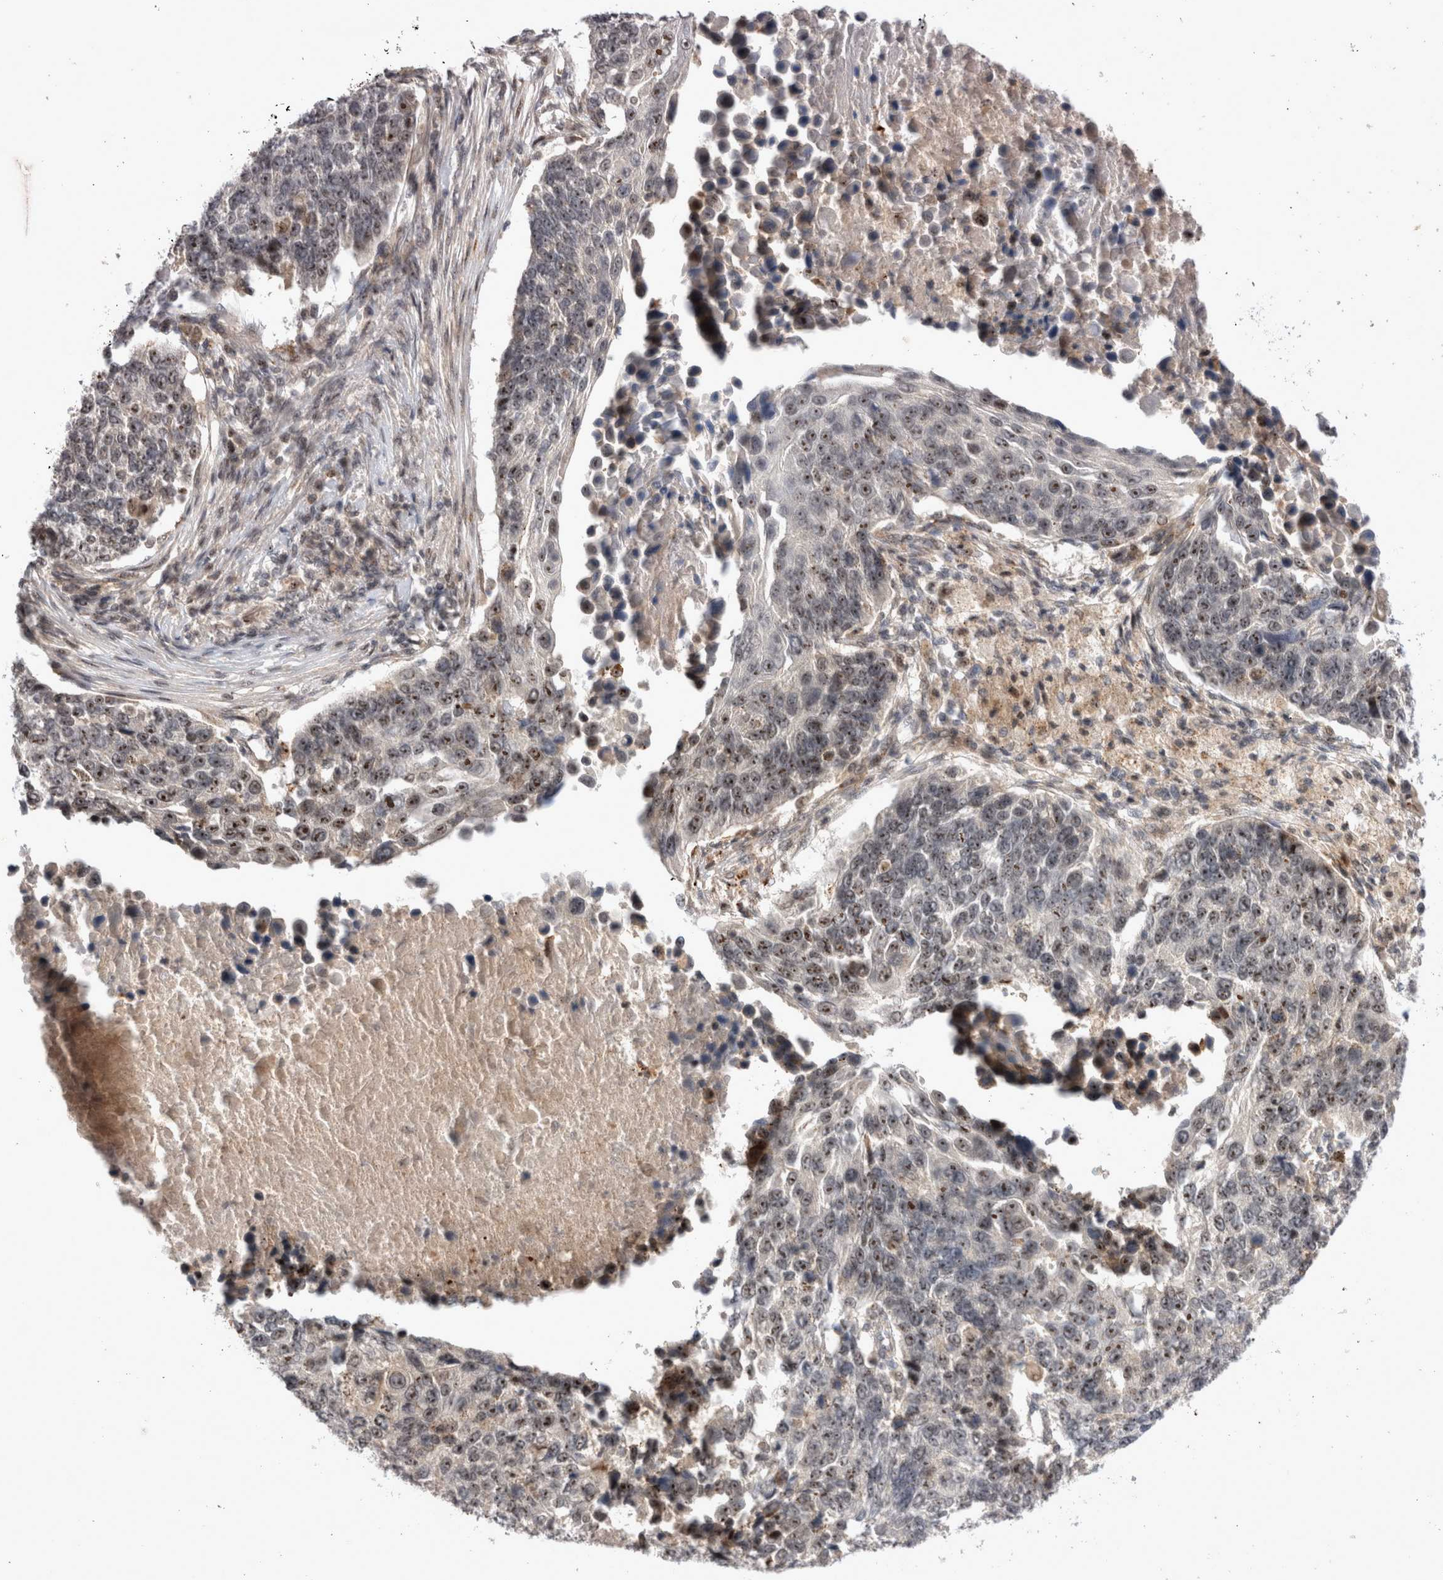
{"staining": {"intensity": "moderate", "quantity": ">75%", "location": "nuclear"}, "tissue": "lung cancer", "cell_type": "Tumor cells", "image_type": "cancer", "snomed": [{"axis": "morphology", "description": "Squamous cell carcinoma, NOS"}, {"axis": "topography", "description": "Lung"}], "caption": "Squamous cell carcinoma (lung) was stained to show a protein in brown. There is medium levels of moderate nuclear staining in approximately >75% of tumor cells. The staining was performed using DAB (3,3'-diaminobenzidine), with brown indicating positive protein expression. Nuclei are stained blue with hematoxylin.", "gene": "STK11", "patient": {"sex": "male", "age": 66}}